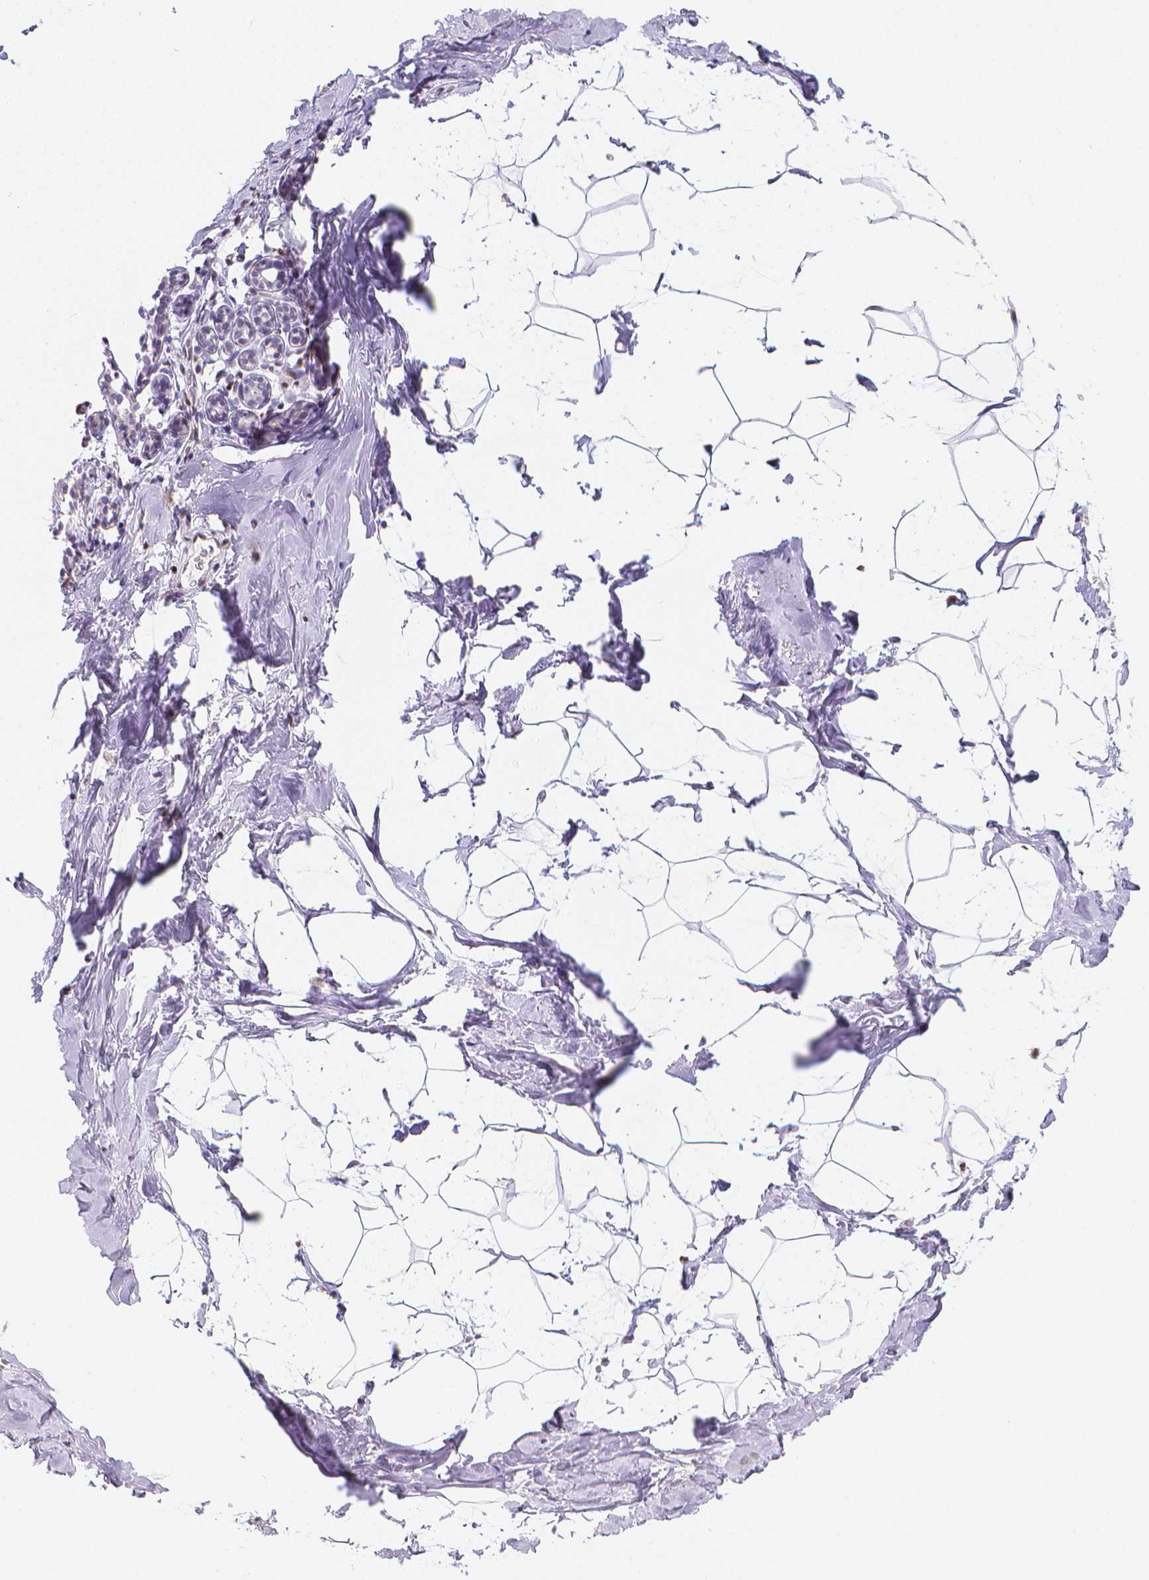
{"staining": {"intensity": "negative", "quantity": "none", "location": "none"}, "tissue": "breast", "cell_type": "Adipocytes", "image_type": "normal", "snomed": [{"axis": "morphology", "description": "Normal tissue, NOS"}, {"axis": "topography", "description": "Breast"}], "caption": "Immunohistochemistry (IHC) image of normal breast: human breast stained with DAB exhibits no significant protein staining in adipocytes. The staining was performed using DAB (3,3'-diaminobenzidine) to visualize the protein expression in brown, while the nuclei were stained in blue with hematoxylin (Magnification: 20x).", "gene": "MEF2C", "patient": {"sex": "female", "age": 32}}